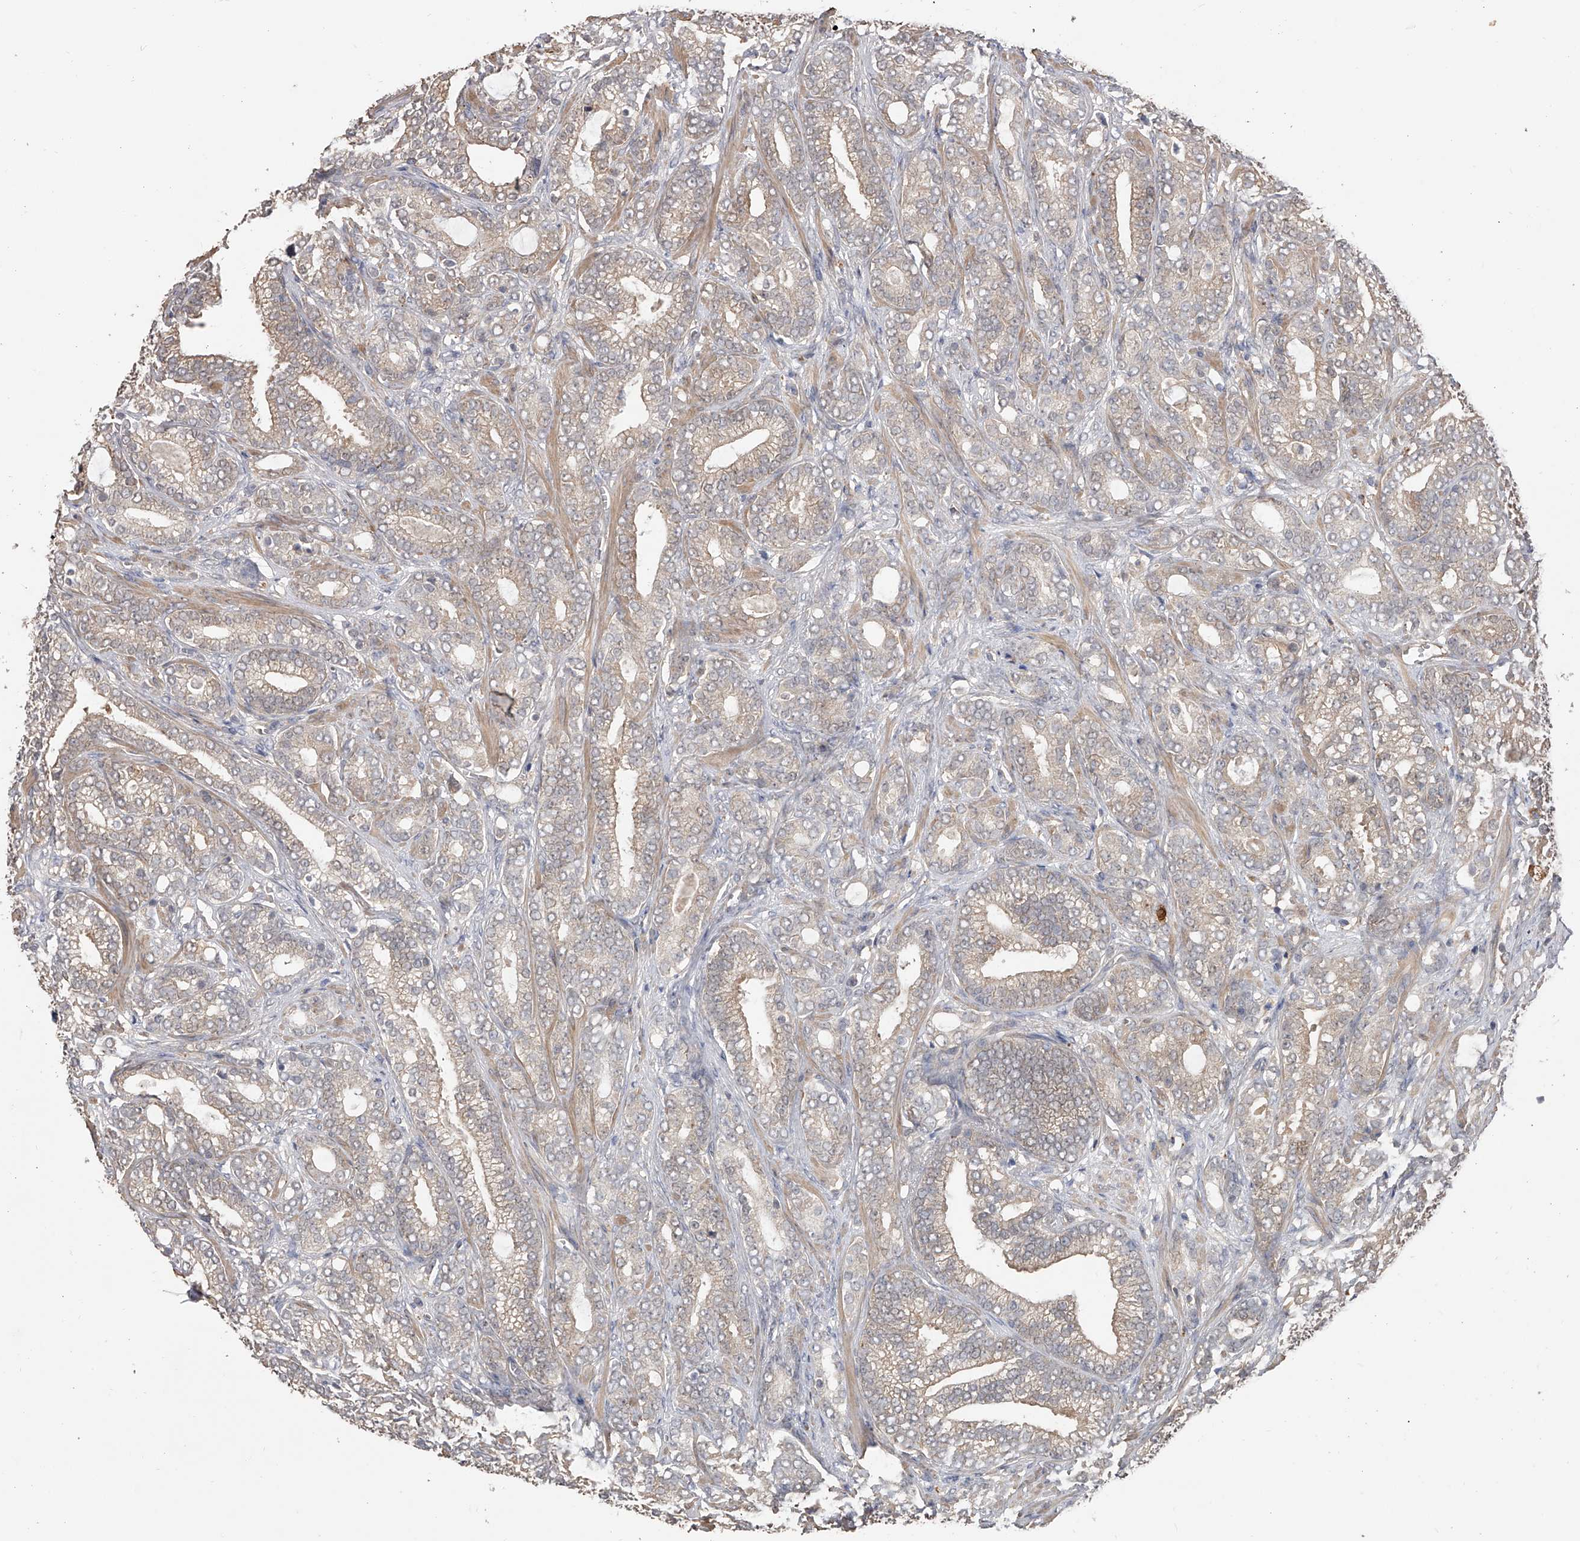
{"staining": {"intensity": "weak", "quantity": "<25%", "location": "cytoplasmic/membranous"}, "tissue": "prostate cancer", "cell_type": "Tumor cells", "image_type": "cancer", "snomed": [{"axis": "morphology", "description": "Adenocarcinoma, High grade"}, {"axis": "topography", "description": "Prostate and seminal vesicle, NOS"}], "caption": "Immunohistochemistry (IHC) image of neoplastic tissue: prostate adenocarcinoma (high-grade) stained with DAB shows no significant protein positivity in tumor cells.", "gene": "CFAP298", "patient": {"sex": "male", "age": 67}}